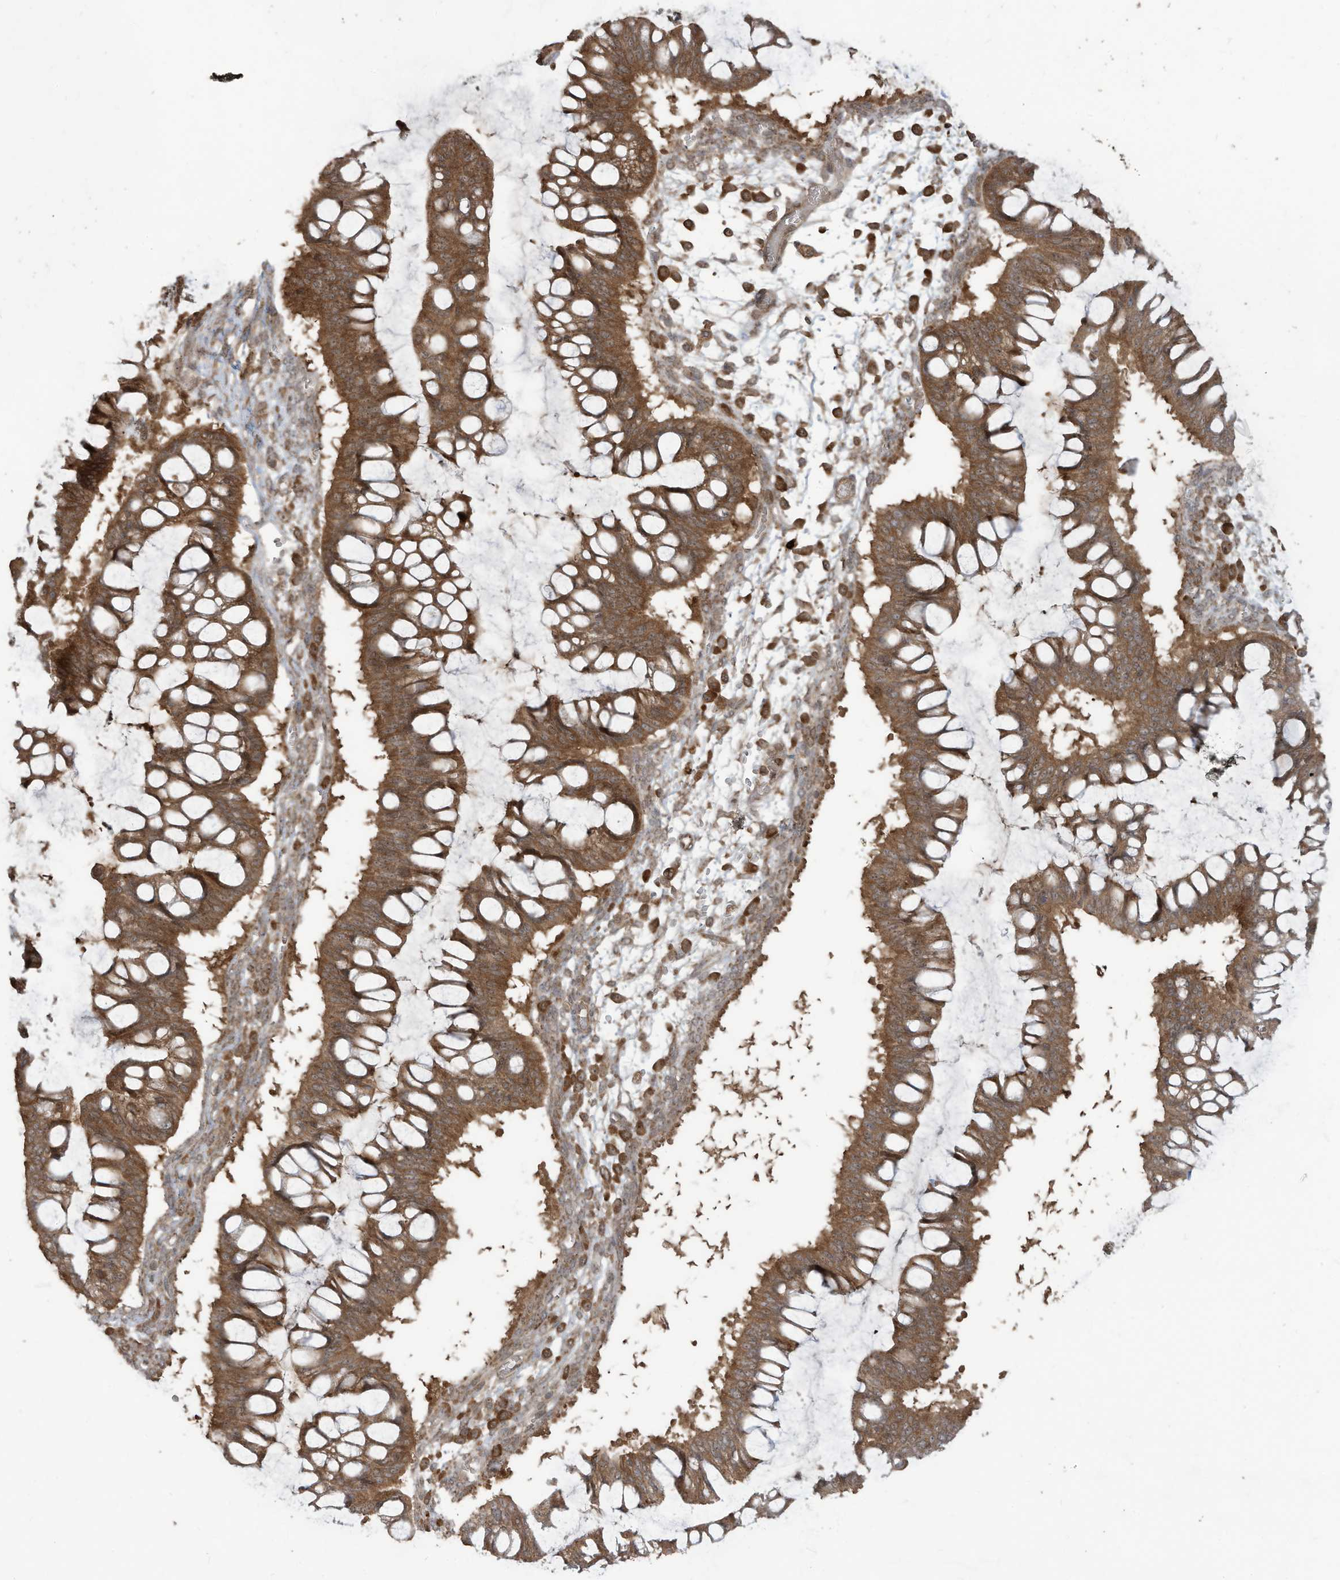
{"staining": {"intensity": "moderate", "quantity": ">75%", "location": "cytoplasmic/membranous"}, "tissue": "ovarian cancer", "cell_type": "Tumor cells", "image_type": "cancer", "snomed": [{"axis": "morphology", "description": "Cystadenocarcinoma, mucinous, NOS"}, {"axis": "topography", "description": "Ovary"}], "caption": "Tumor cells exhibit medium levels of moderate cytoplasmic/membranous staining in about >75% of cells in human ovarian cancer. (DAB IHC, brown staining for protein, blue staining for nuclei).", "gene": "CARF", "patient": {"sex": "female", "age": 73}}